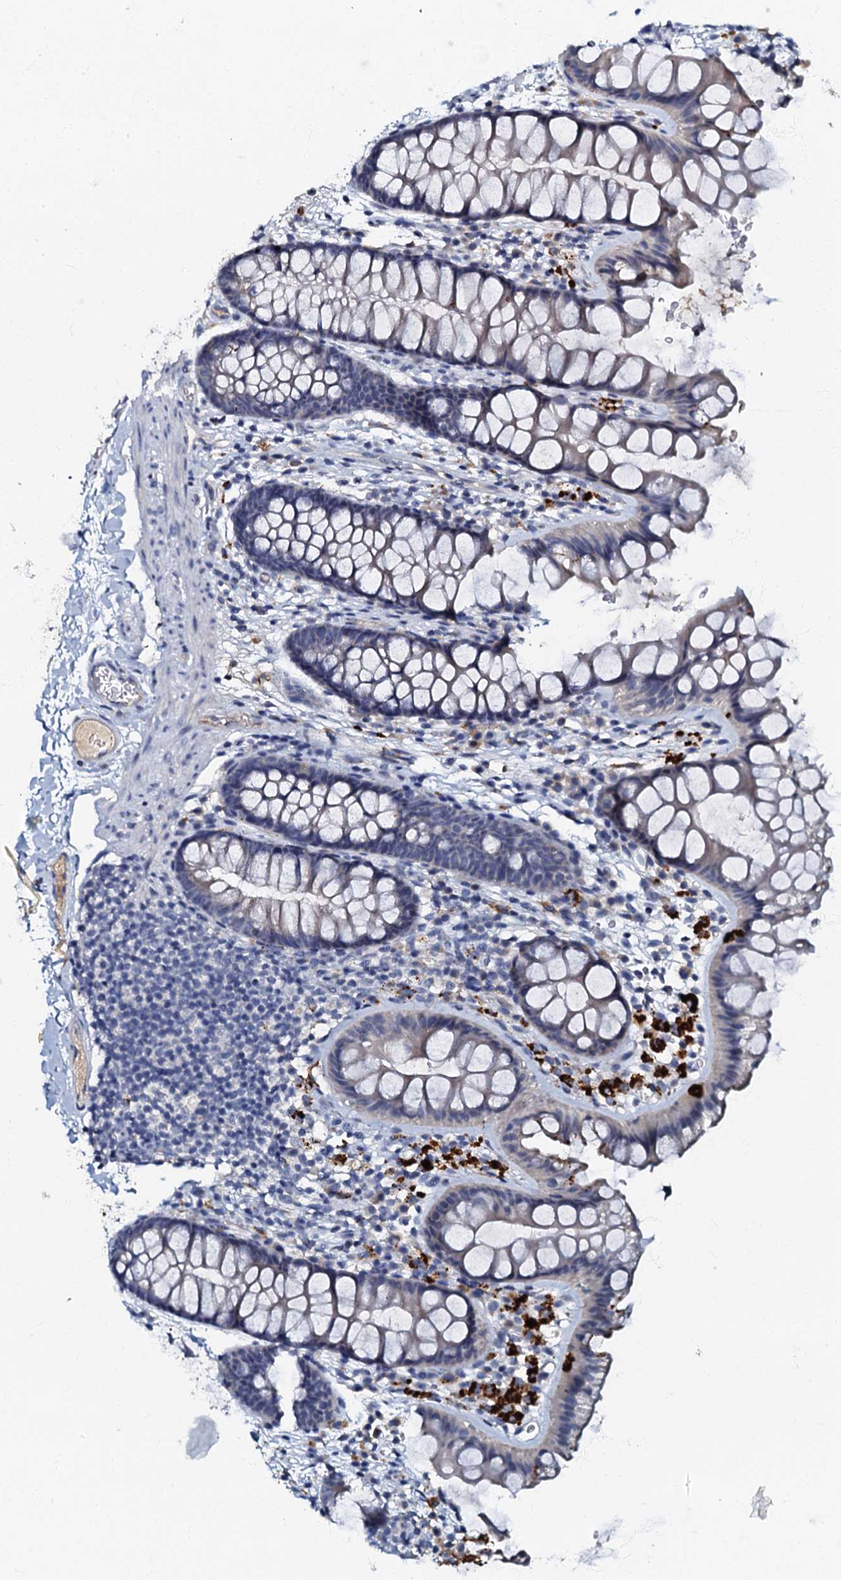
{"staining": {"intensity": "negative", "quantity": "none", "location": "none"}, "tissue": "colon", "cell_type": "Endothelial cells", "image_type": "normal", "snomed": [{"axis": "morphology", "description": "Normal tissue, NOS"}, {"axis": "topography", "description": "Colon"}], "caption": "DAB (3,3'-diaminobenzidine) immunohistochemical staining of benign human colon exhibits no significant expression in endothelial cells. The staining was performed using DAB (3,3'-diaminobenzidine) to visualize the protein expression in brown, while the nuclei were stained in blue with hematoxylin (Magnification: 20x).", "gene": "OLAH", "patient": {"sex": "female", "age": 62}}